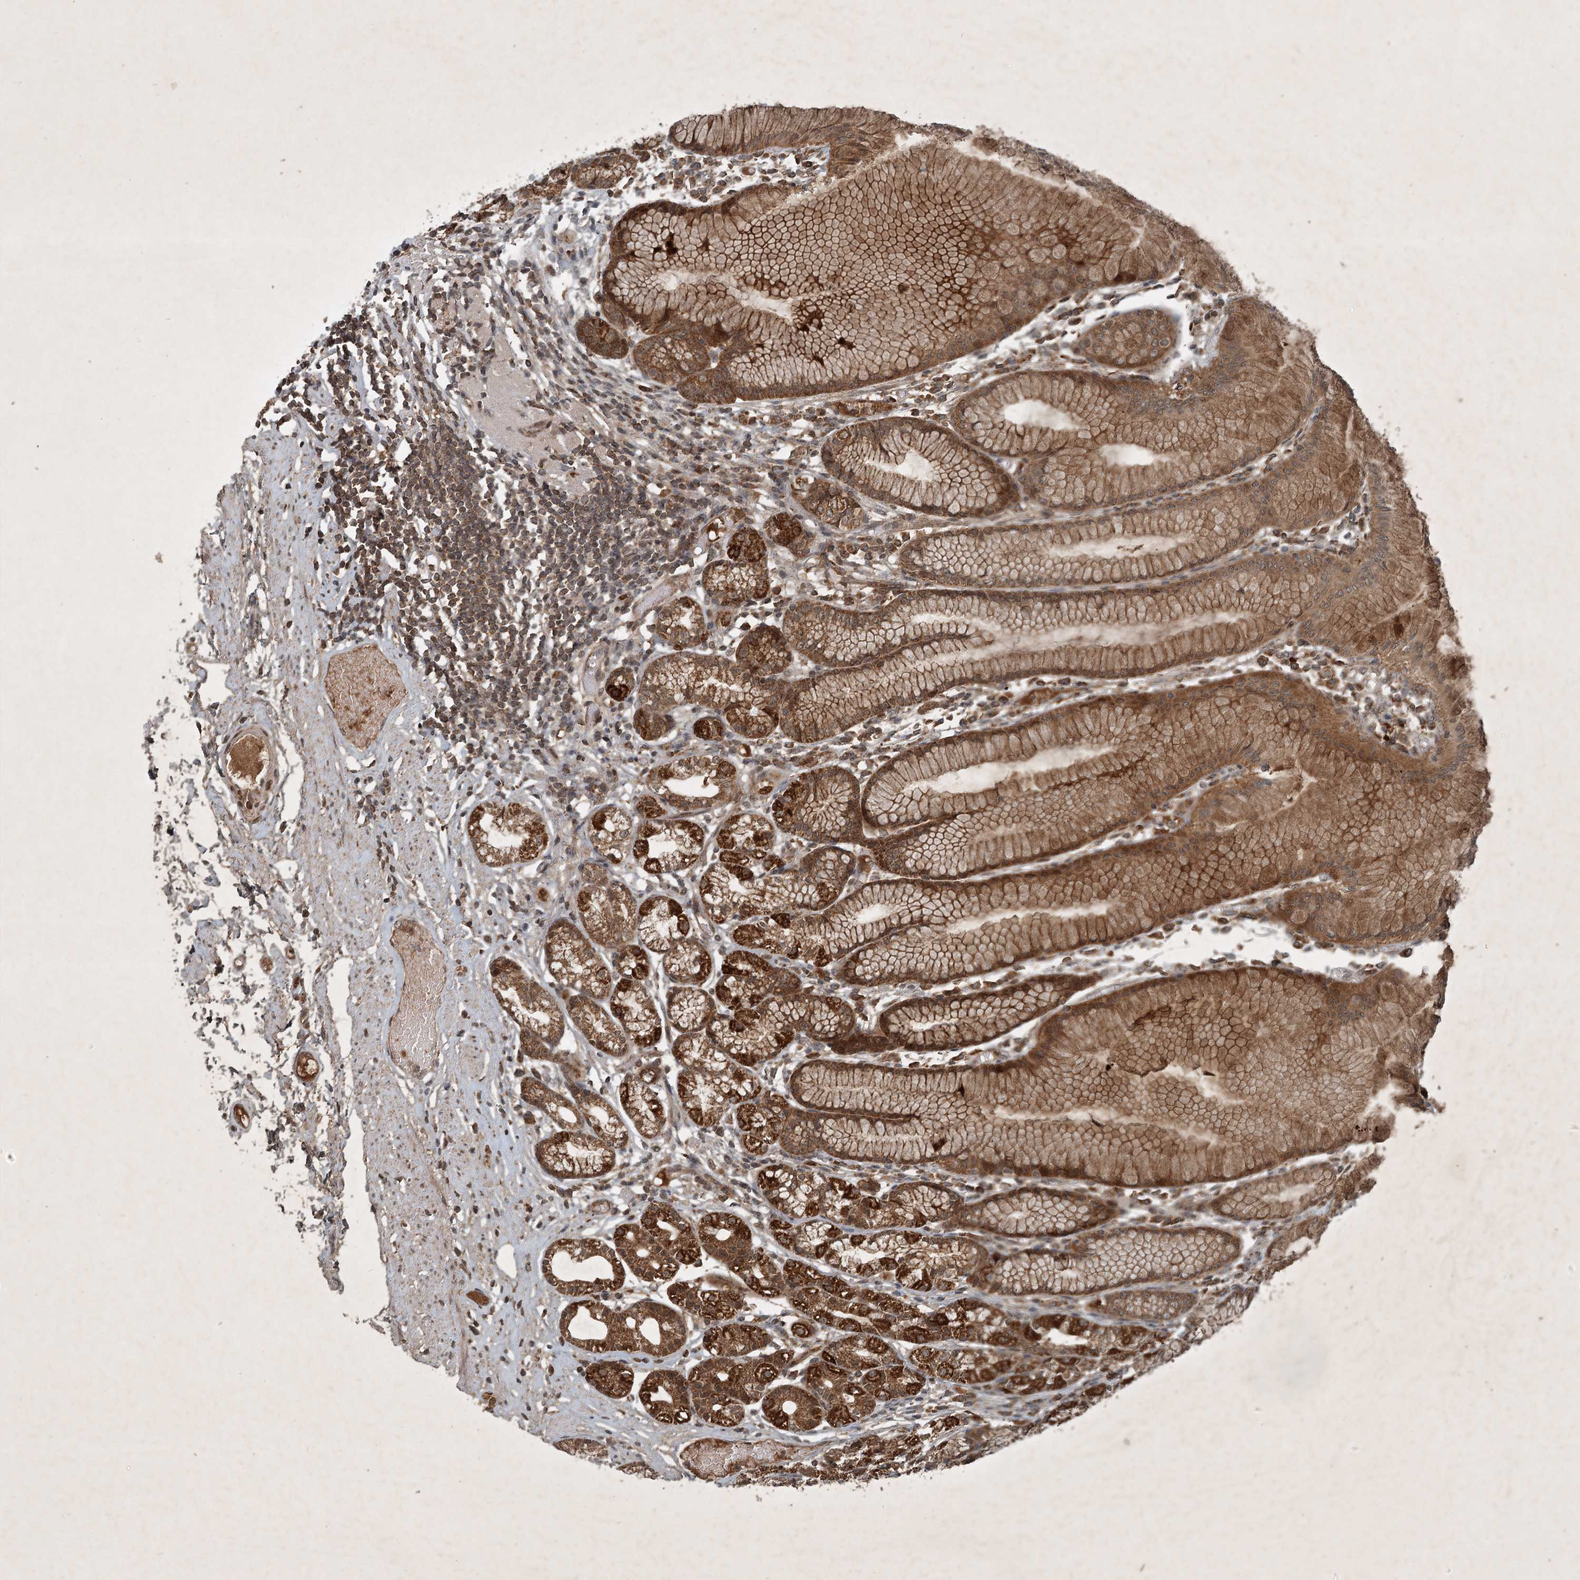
{"staining": {"intensity": "strong", "quantity": ">75%", "location": "cytoplasmic/membranous"}, "tissue": "stomach", "cell_type": "Glandular cells", "image_type": "normal", "snomed": [{"axis": "morphology", "description": "Normal tissue, NOS"}, {"axis": "topography", "description": "Stomach"}], "caption": "A photomicrograph of human stomach stained for a protein shows strong cytoplasmic/membranous brown staining in glandular cells.", "gene": "UNC93A", "patient": {"sex": "female", "age": 57}}